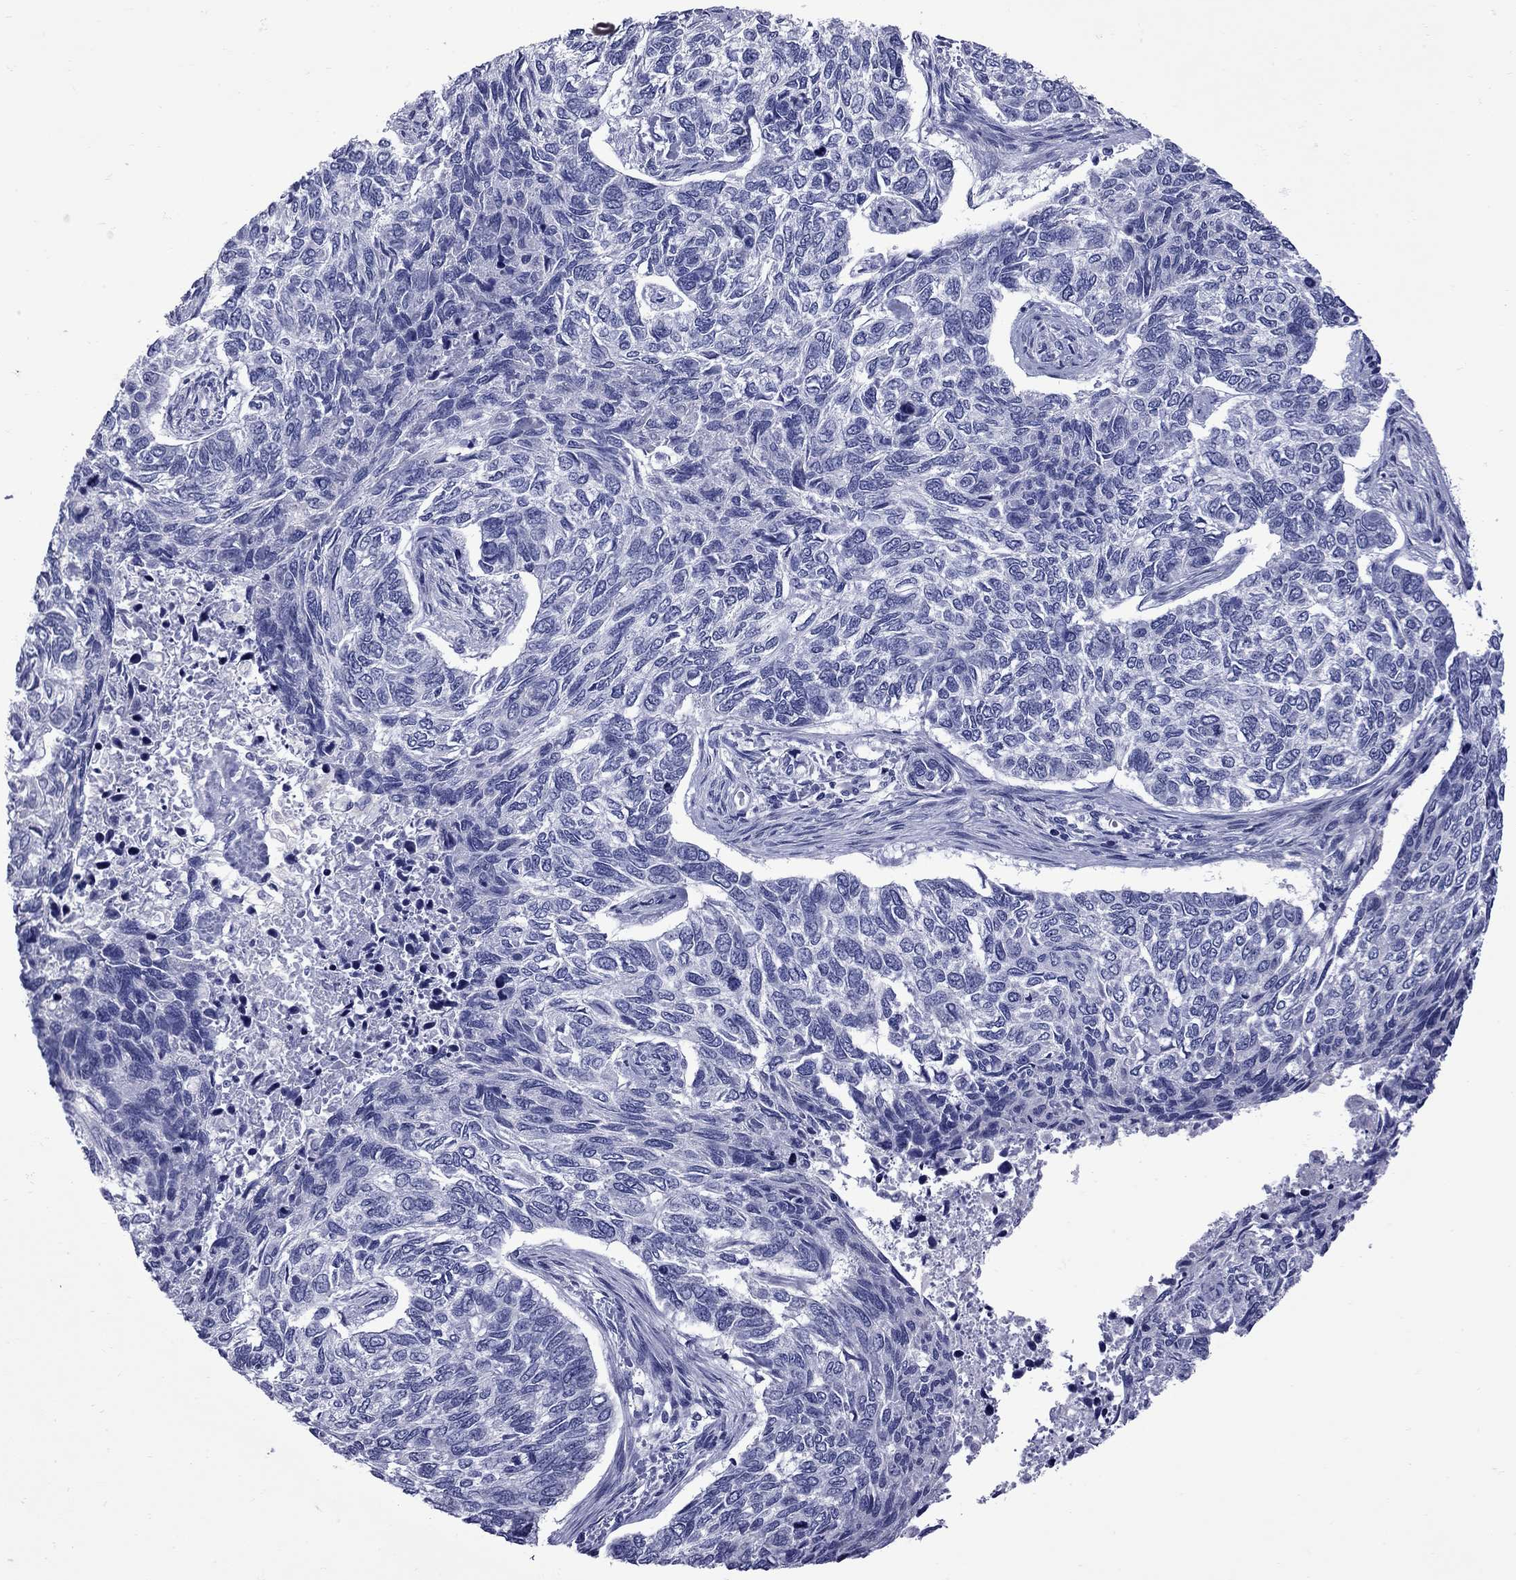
{"staining": {"intensity": "negative", "quantity": "none", "location": "none"}, "tissue": "skin cancer", "cell_type": "Tumor cells", "image_type": "cancer", "snomed": [{"axis": "morphology", "description": "Basal cell carcinoma"}, {"axis": "topography", "description": "Skin"}], "caption": "The micrograph displays no staining of tumor cells in skin cancer.", "gene": "EPPIN", "patient": {"sex": "female", "age": 65}}